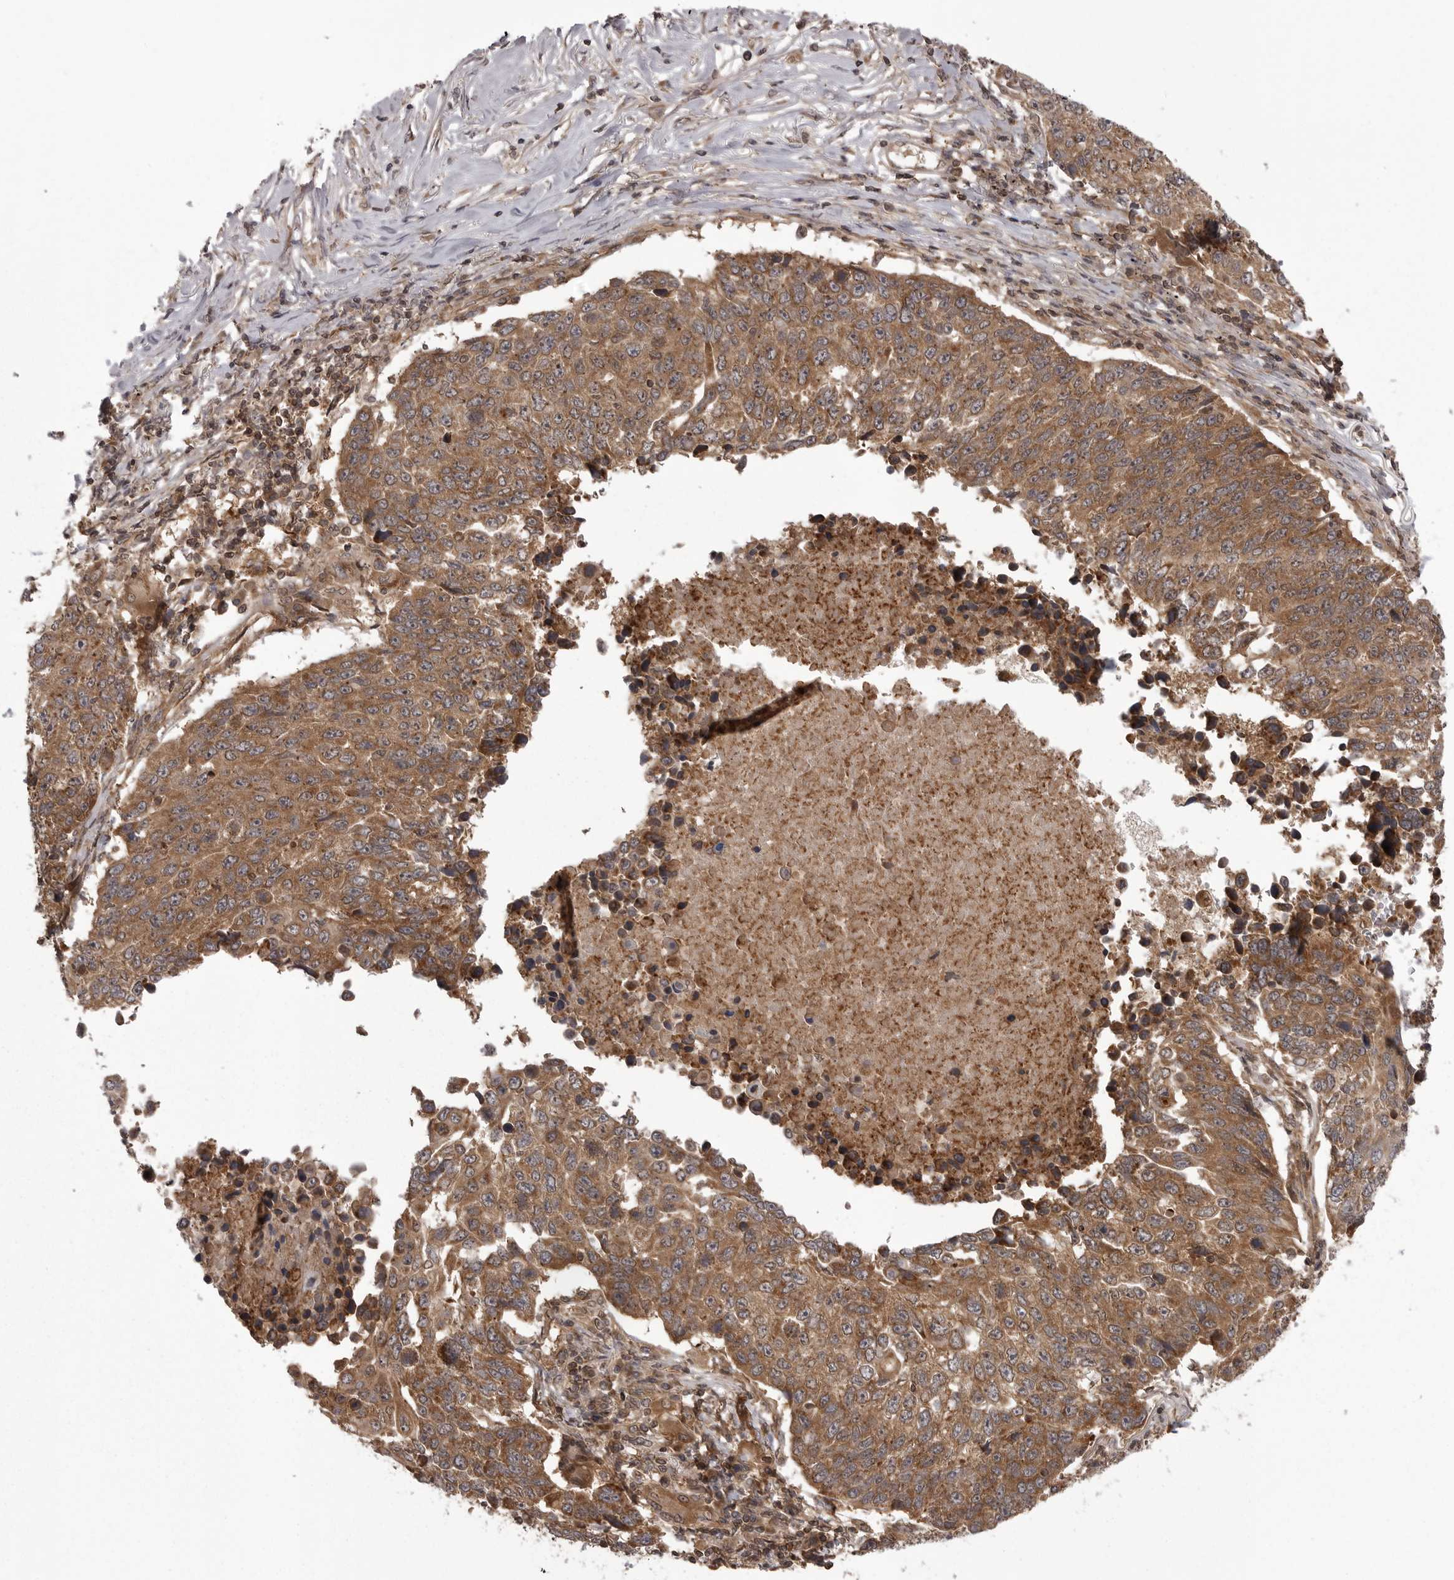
{"staining": {"intensity": "moderate", "quantity": ">75%", "location": "cytoplasmic/membranous"}, "tissue": "lung cancer", "cell_type": "Tumor cells", "image_type": "cancer", "snomed": [{"axis": "morphology", "description": "Squamous cell carcinoma, NOS"}, {"axis": "topography", "description": "Lung"}], "caption": "A medium amount of moderate cytoplasmic/membranous staining is appreciated in approximately >75% of tumor cells in lung squamous cell carcinoma tissue.", "gene": "STK24", "patient": {"sex": "male", "age": 66}}